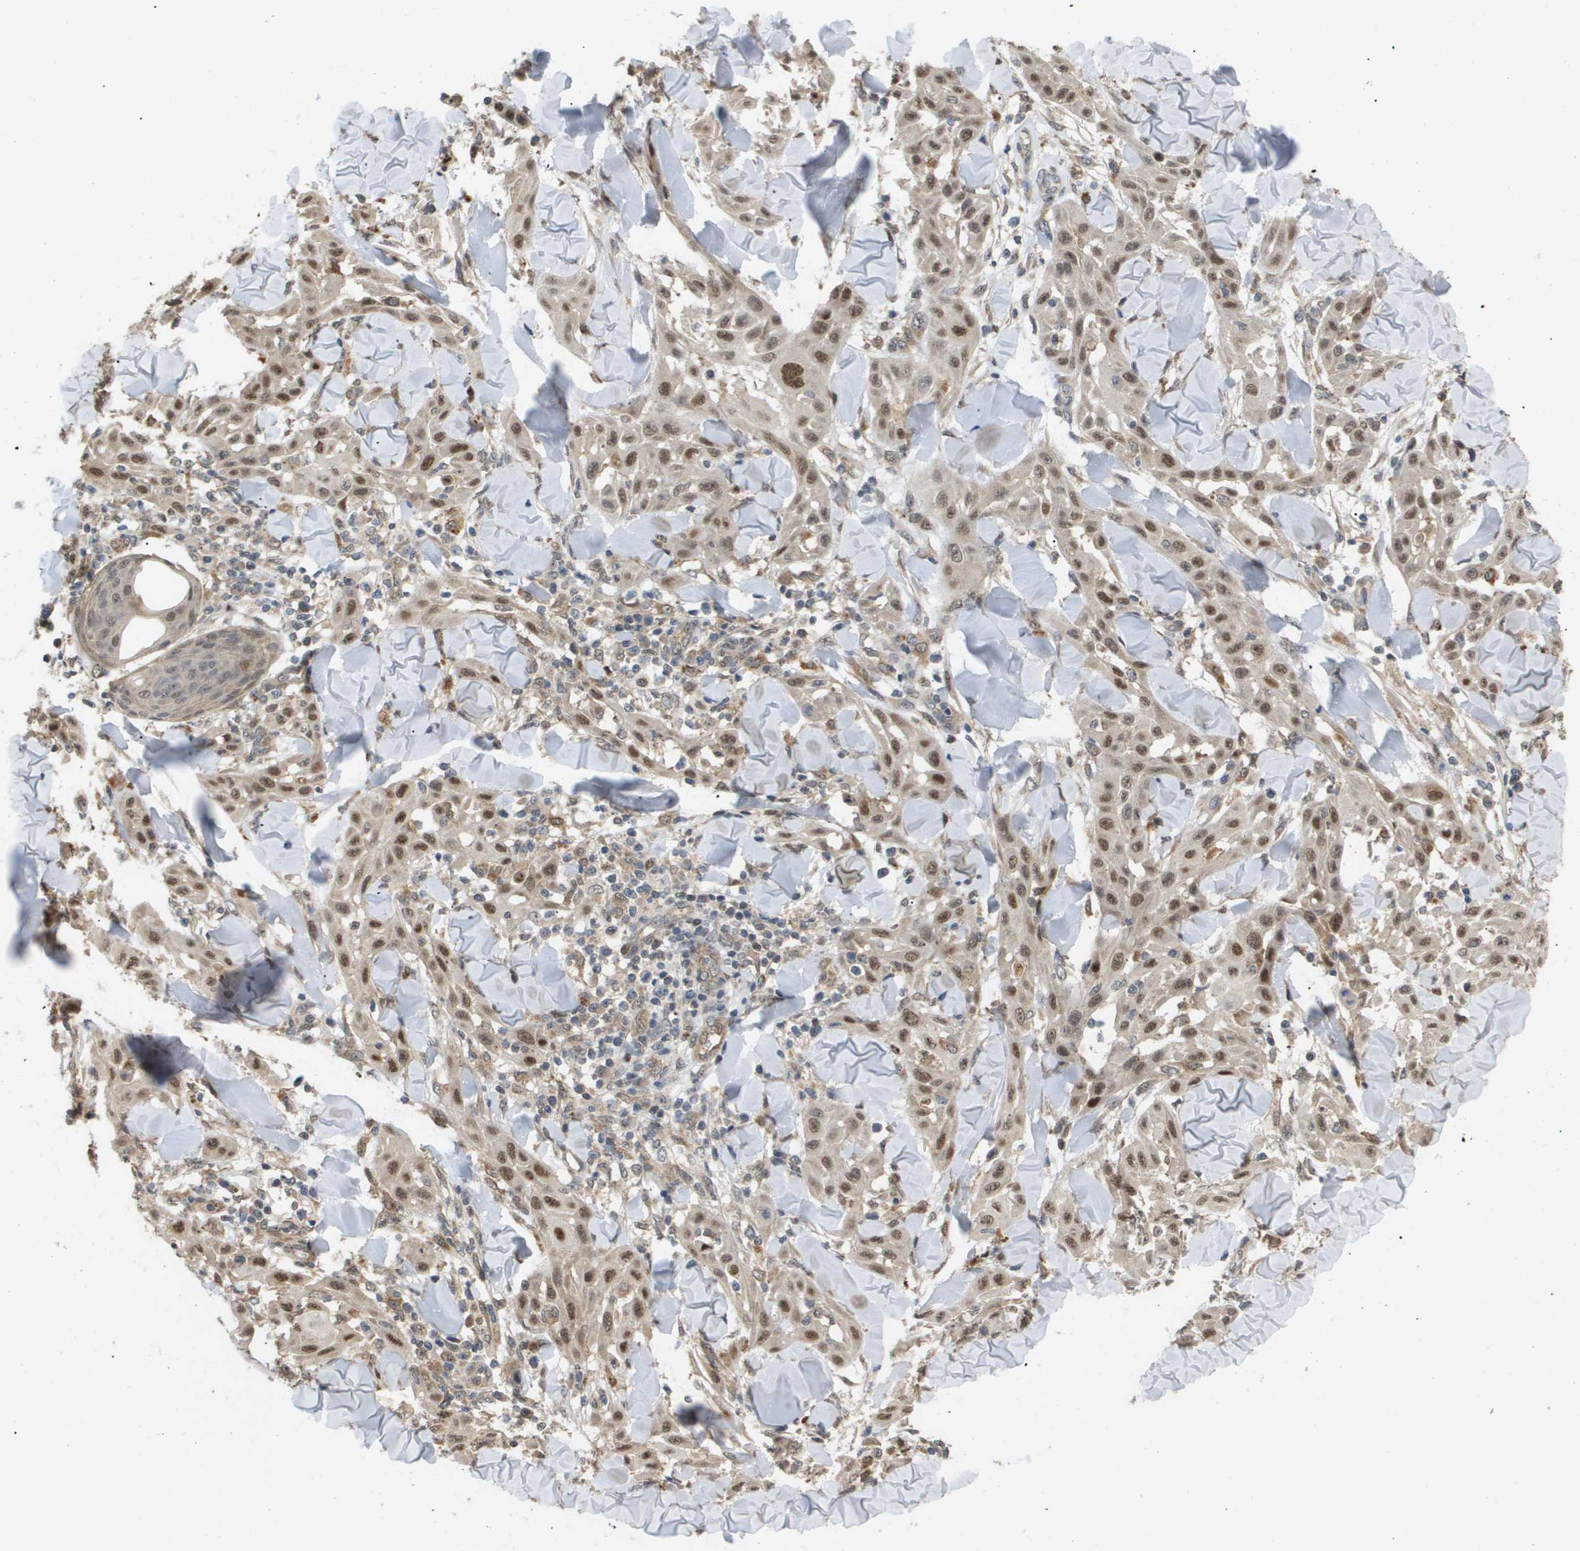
{"staining": {"intensity": "moderate", "quantity": ">75%", "location": "nuclear"}, "tissue": "skin cancer", "cell_type": "Tumor cells", "image_type": "cancer", "snomed": [{"axis": "morphology", "description": "Squamous cell carcinoma, NOS"}, {"axis": "topography", "description": "Skin"}], "caption": "High-power microscopy captured an immunohistochemistry (IHC) histopathology image of skin cancer (squamous cell carcinoma), revealing moderate nuclear staining in about >75% of tumor cells.", "gene": "PDGFB", "patient": {"sex": "male", "age": 24}}